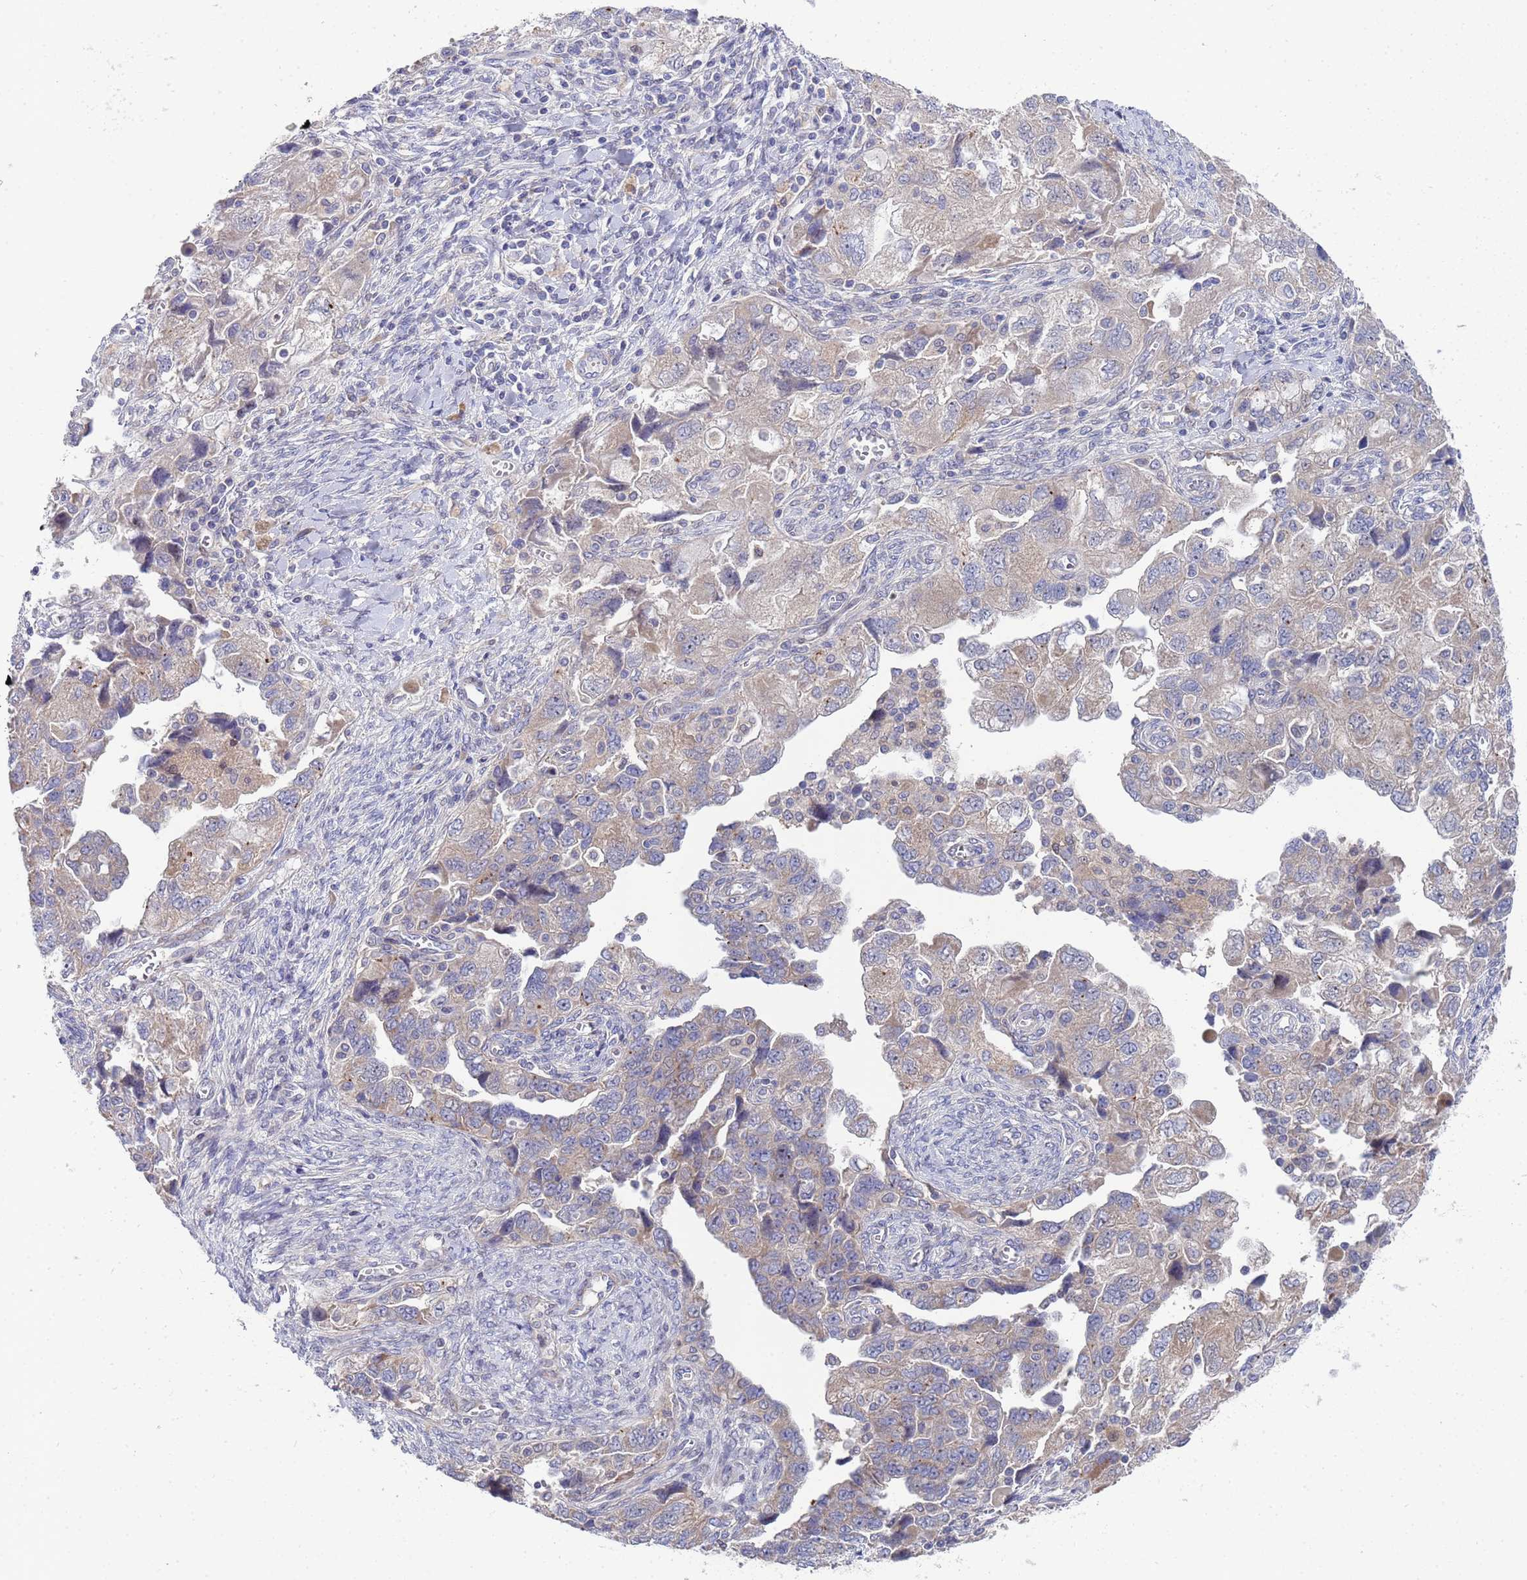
{"staining": {"intensity": "weak", "quantity": "25%-75%", "location": "cytoplasmic/membranous"}, "tissue": "ovarian cancer", "cell_type": "Tumor cells", "image_type": "cancer", "snomed": [{"axis": "morphology", "description": "Carcinoma, NOS"}, {"axis": "morphology", "description": "Cystadenocarcinoma, serous, NOS"}, {"axis": "topography", "description": "Ovary"}], "caption": "IHC histopathology image of neoplastic tissue: human ovarian cancer (serous cystadenocarcinoma) stained using immunohistochemistry (IHC) displays low levels of weak protein expression localized specifically in the cytoplasmic/membranous of tumor cells, appearing as a cytoplasmic/membranous brown color.", "gene": "ENOSF1", "patient": {"sex": "female", "age": 69}}